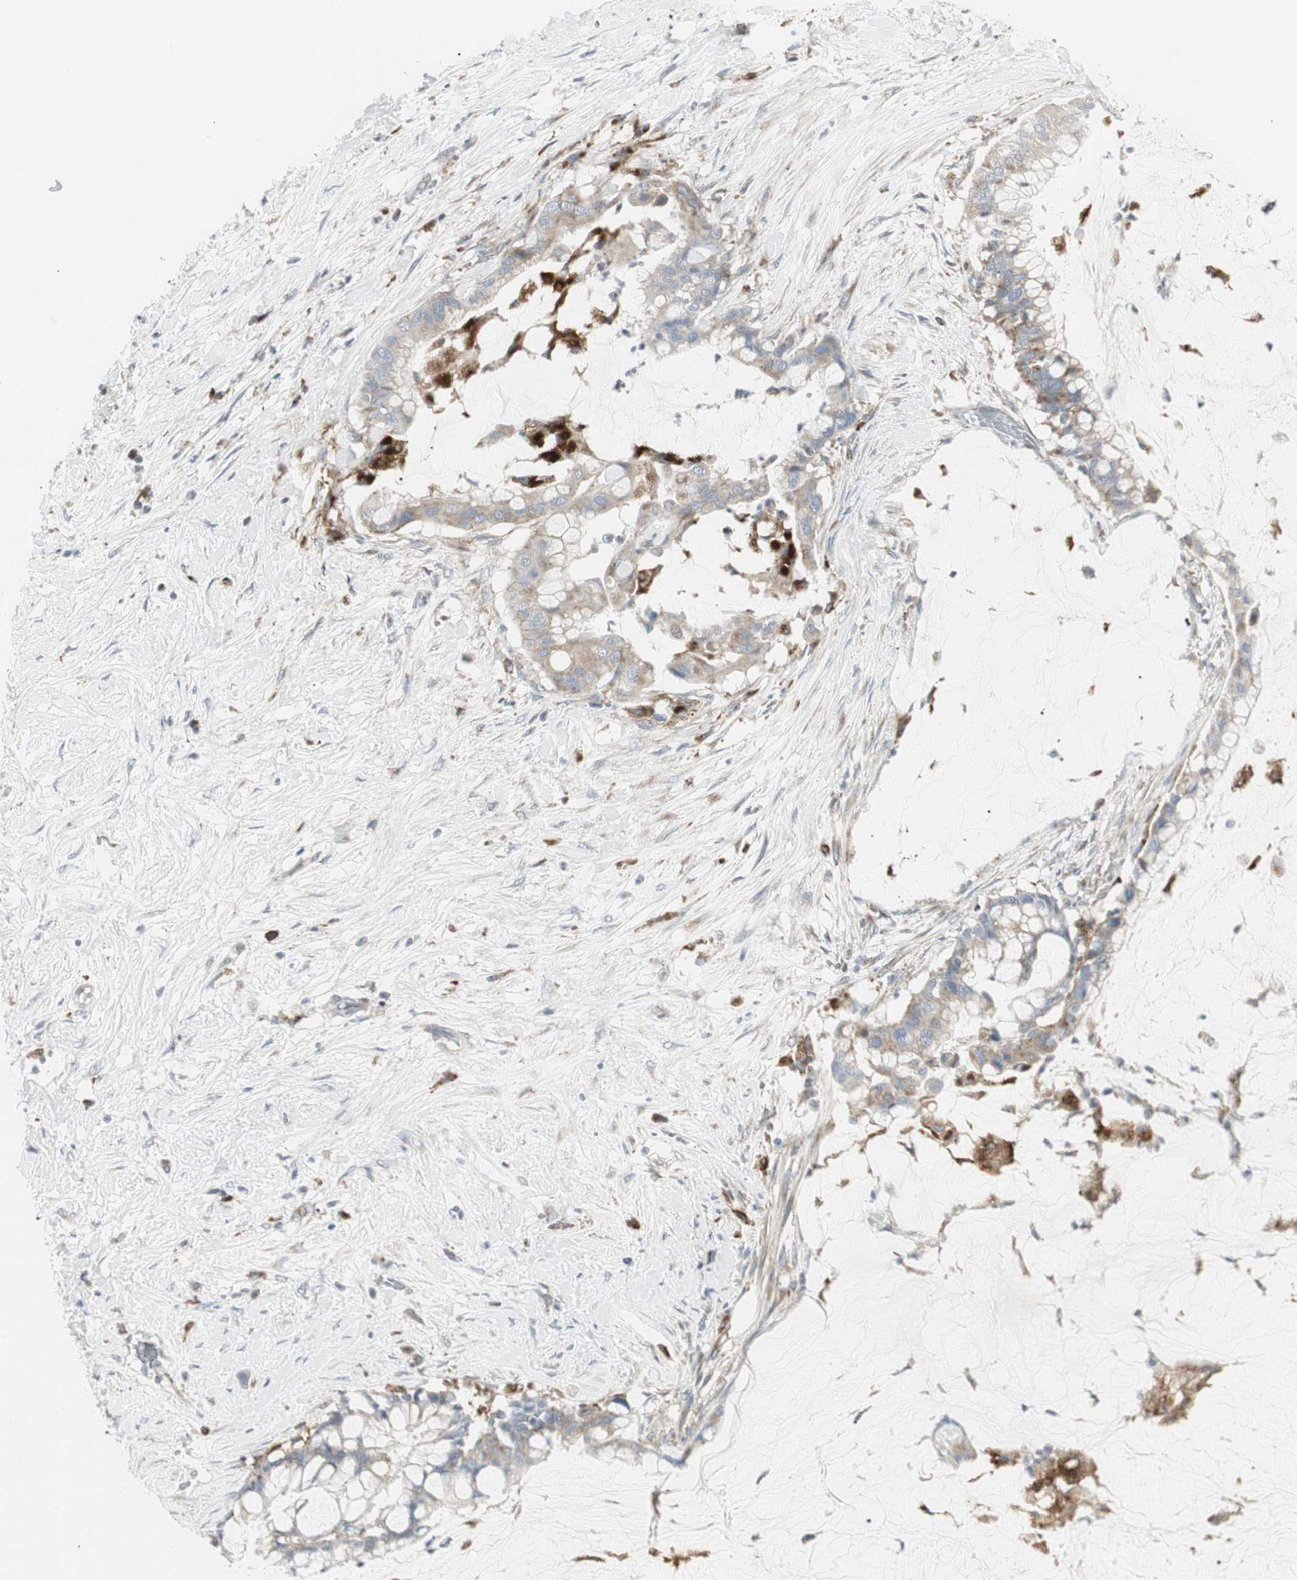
{"staining": {"intensity": "weak", "quantity": ">75%", "location": "cytoplasmic/membranous"}, "tissue": "pancreatic cancer", "cell_type": "Tumor cells", "image_type": "cancer", "snomed": [{"axis": "morphology", "description": "Adenocarcinoma, NOS"}, {"axis": "topography", "description": "Pancreas"}], "caption": "Pancreatic cancer stained for a protein (brown) displays weak cytoplasmic/membranous positive positivity in about >75% of tumor cells.", "gene": "ATP6V1B2", "patient": {"sex": "male", "age": 41}}